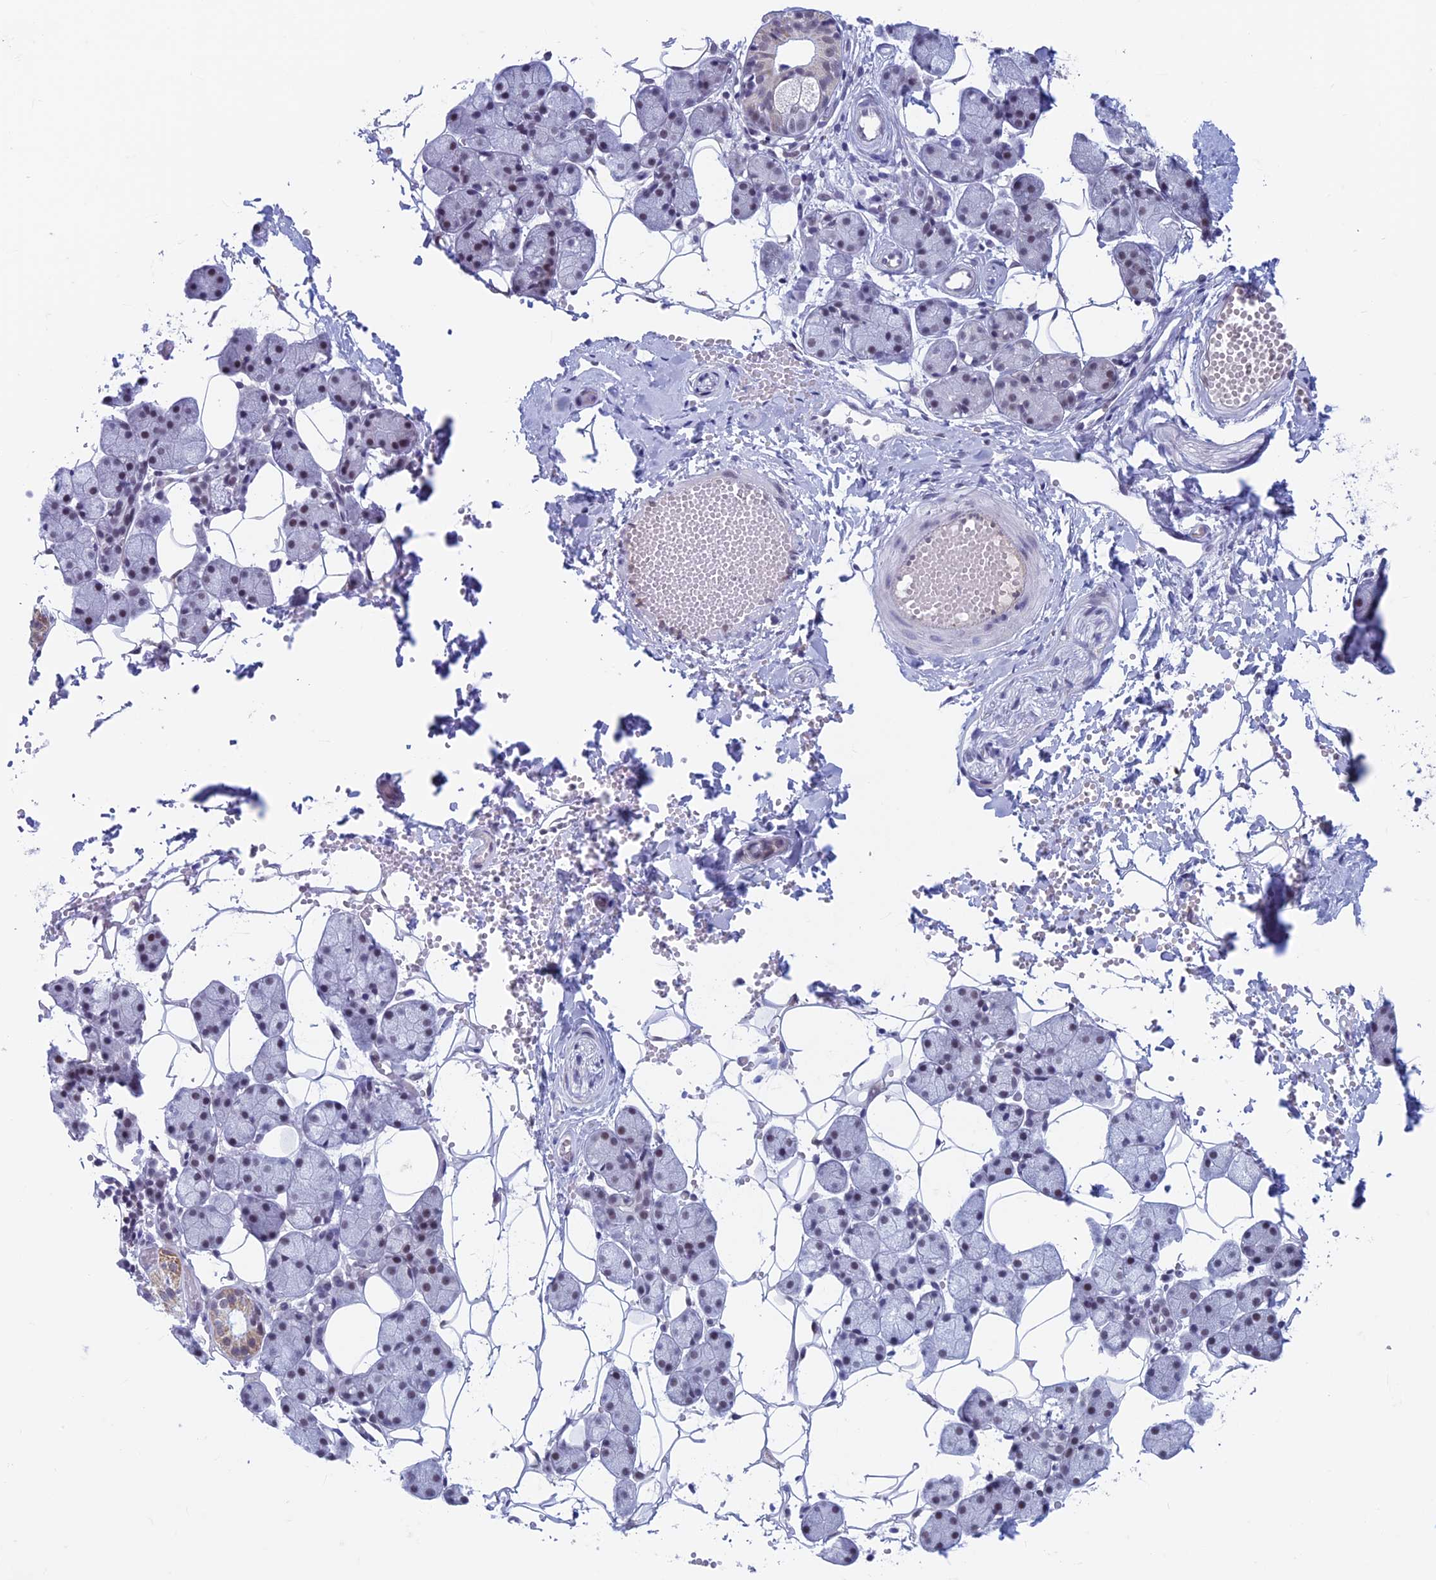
{"staining": {"intensity": "weak", "quantity": "<25%", "location": "nuclear"}, "tissue": "salivary gland", "cell_type": "Glandular cells", "image_type": "normal", "snomed": [{"axis": "morphology", "description": "Normal tissue, NOS"}, {"axis": "topography", "description": "Salivary gland"}], "caption": "A micrograph of salivary gland stained for a protein shows no brown staining in glandular cells.", "gene": "ASH2L", "patient": {"sex": "female", "age": 33}}